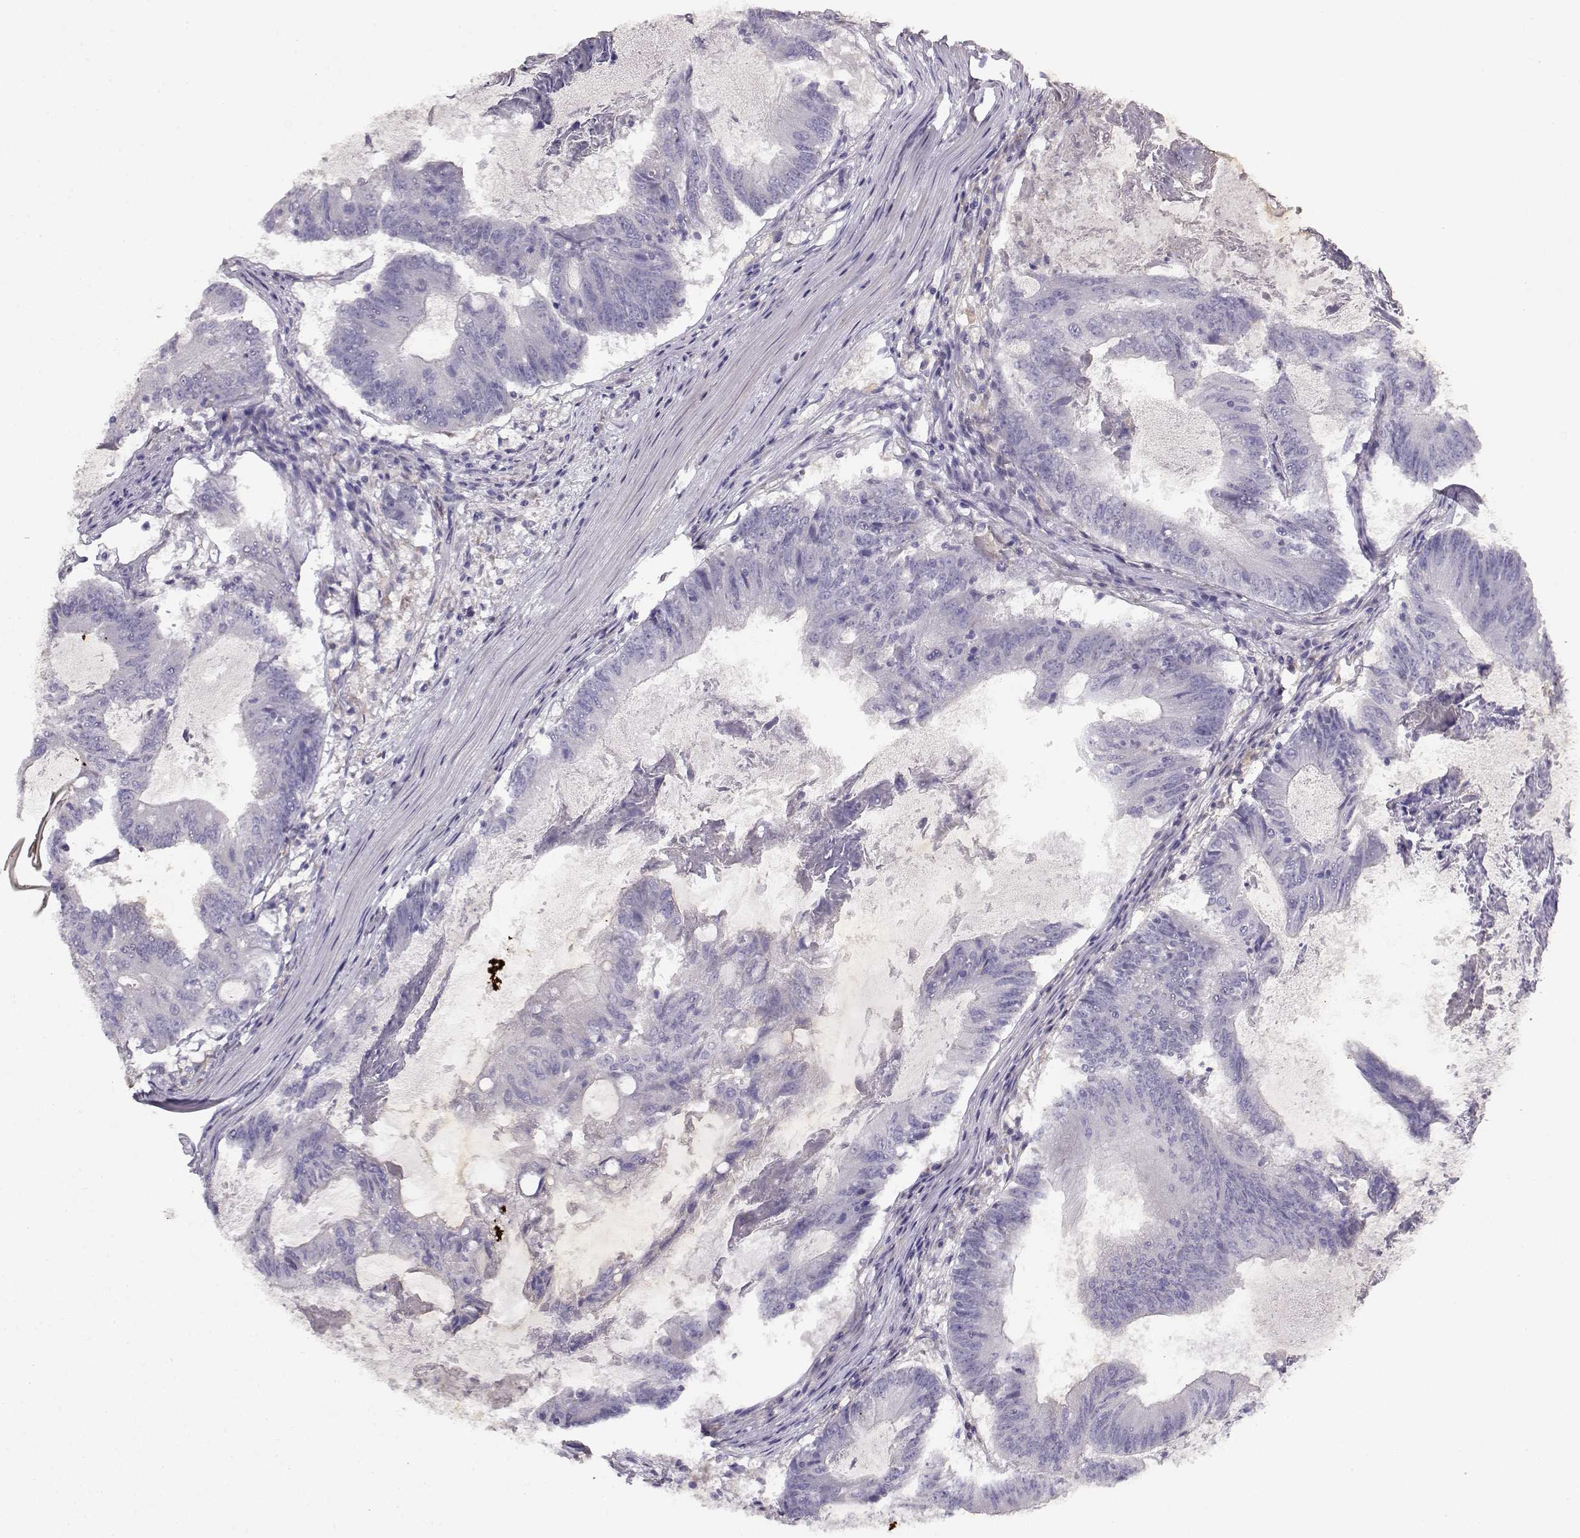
{"staining": {"intensity": "negative", "quantity": "none", "location": "none"}, "tissue": "colorectal cancer", "cell_type": "Tumor cells", "image_type": "cancer", "snomed": [{"axis": "morphology", "description": "Adenocarcinoma, NOS"}, {"axis": "topography", "description": "Colon"}], "caption": "DAB (3,3'-diaminobenzidine) immunohistochemical staining of human colorectal adenocarcinoma exhibits no significant staining in tumor cells.", "gene": "VAV1", "patient": {"sex": "female", "age": 70}}